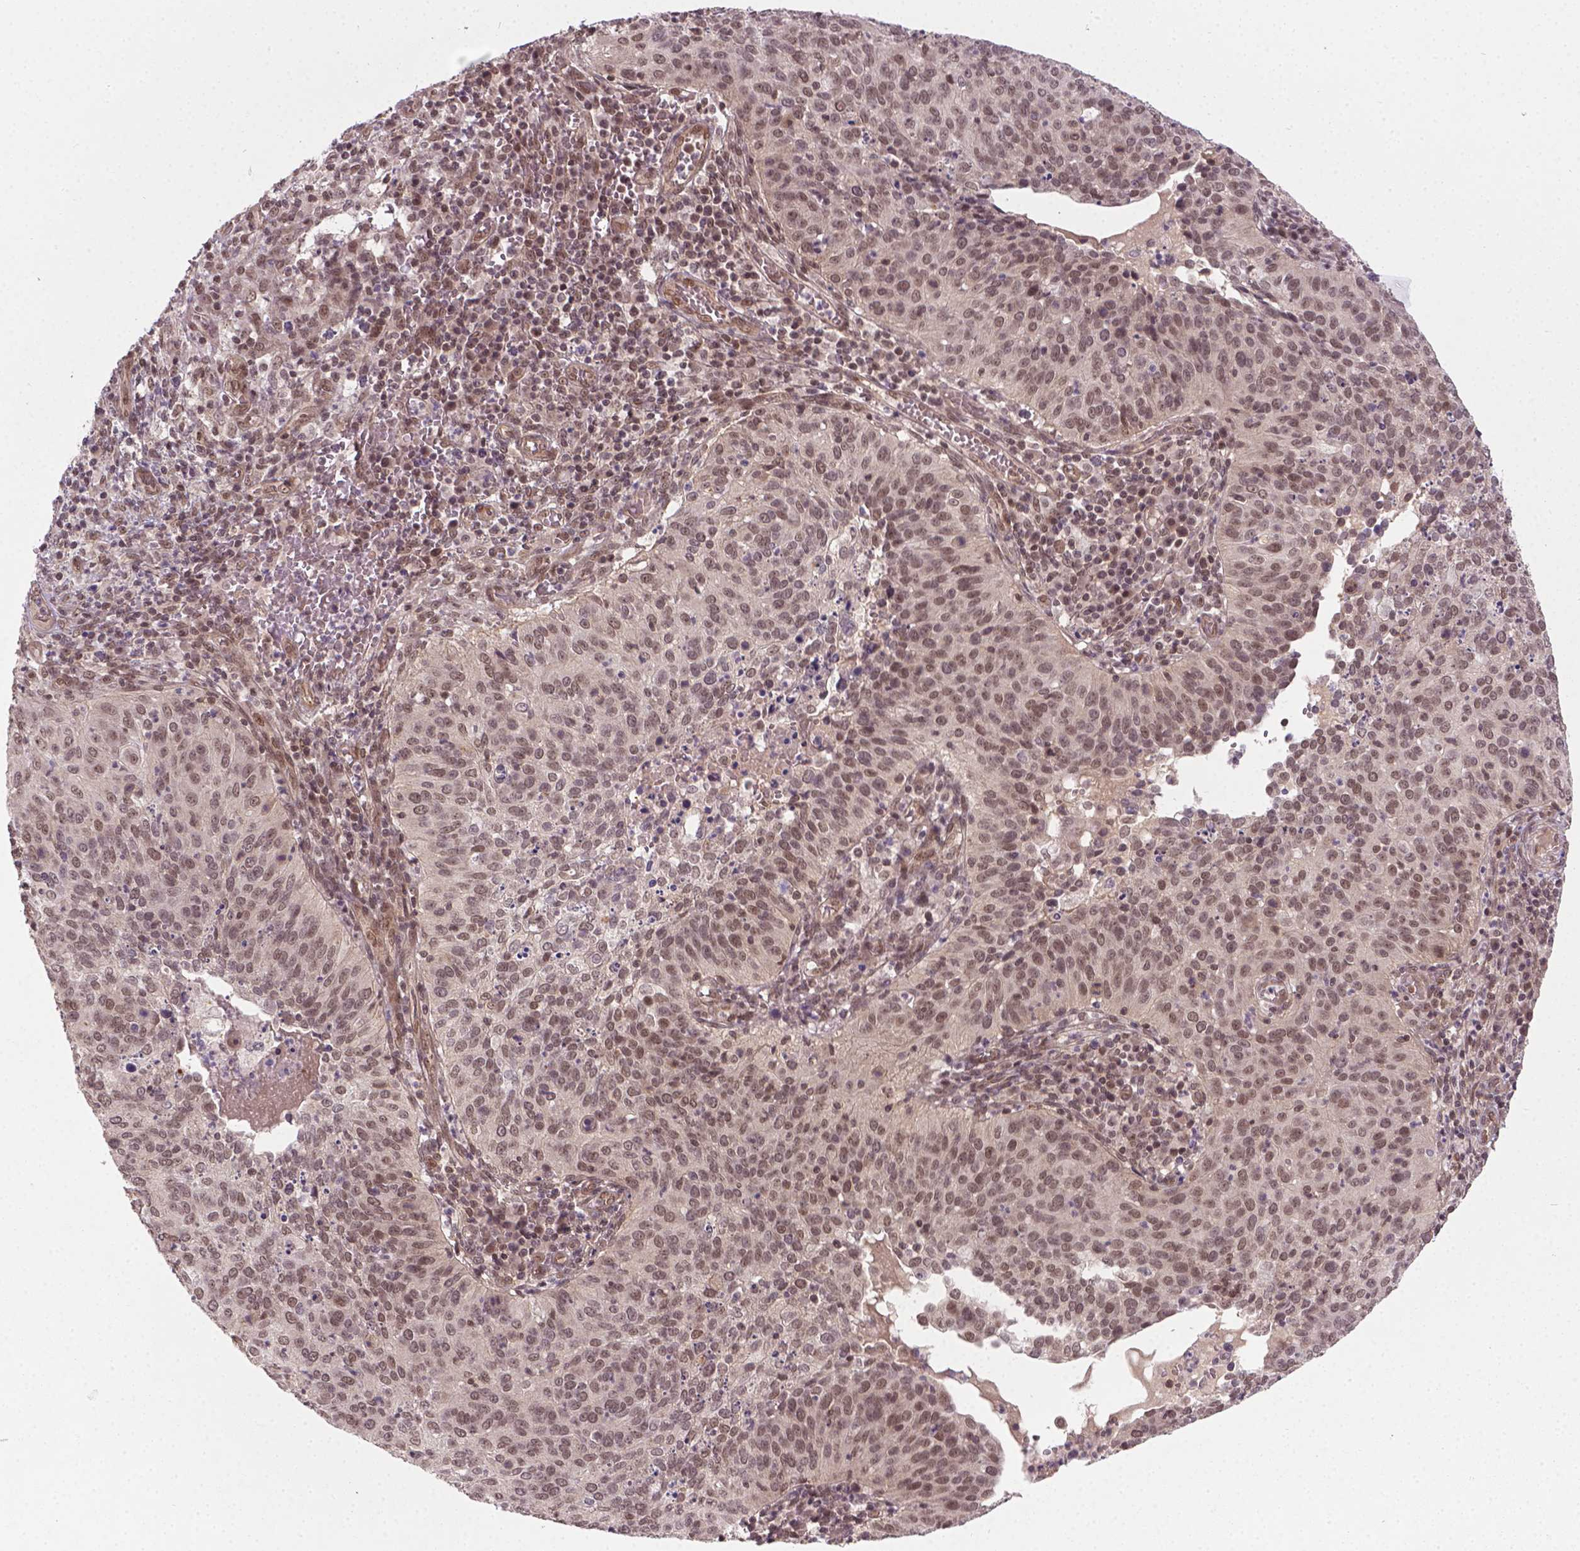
{"staining": {"intensity": "moderate", "quantity": ">75%", "location": "nuclear"}, "tissue": "cervical cancer", "cell_type": "Tumor cells", "image_type": "cancer", "snomed": [{"axis": "morphology", "description": "Squamous cell carcinoma, NOS"}, {"axis": "topography", "description": "Cervix"}], "caption": "High-magnification brightfield microscopy of cervical squamous cell carcinoma stained with DAB (3,3'-diaminobenzidine) (brown) and counterstained with hematoxylin (blue). tumor cells exhibit moderate nuclear staining is appreciated in approximately>75% of cells.", "gene": "ANKRD54", "patient": {"sex": "female", "age": 39}}